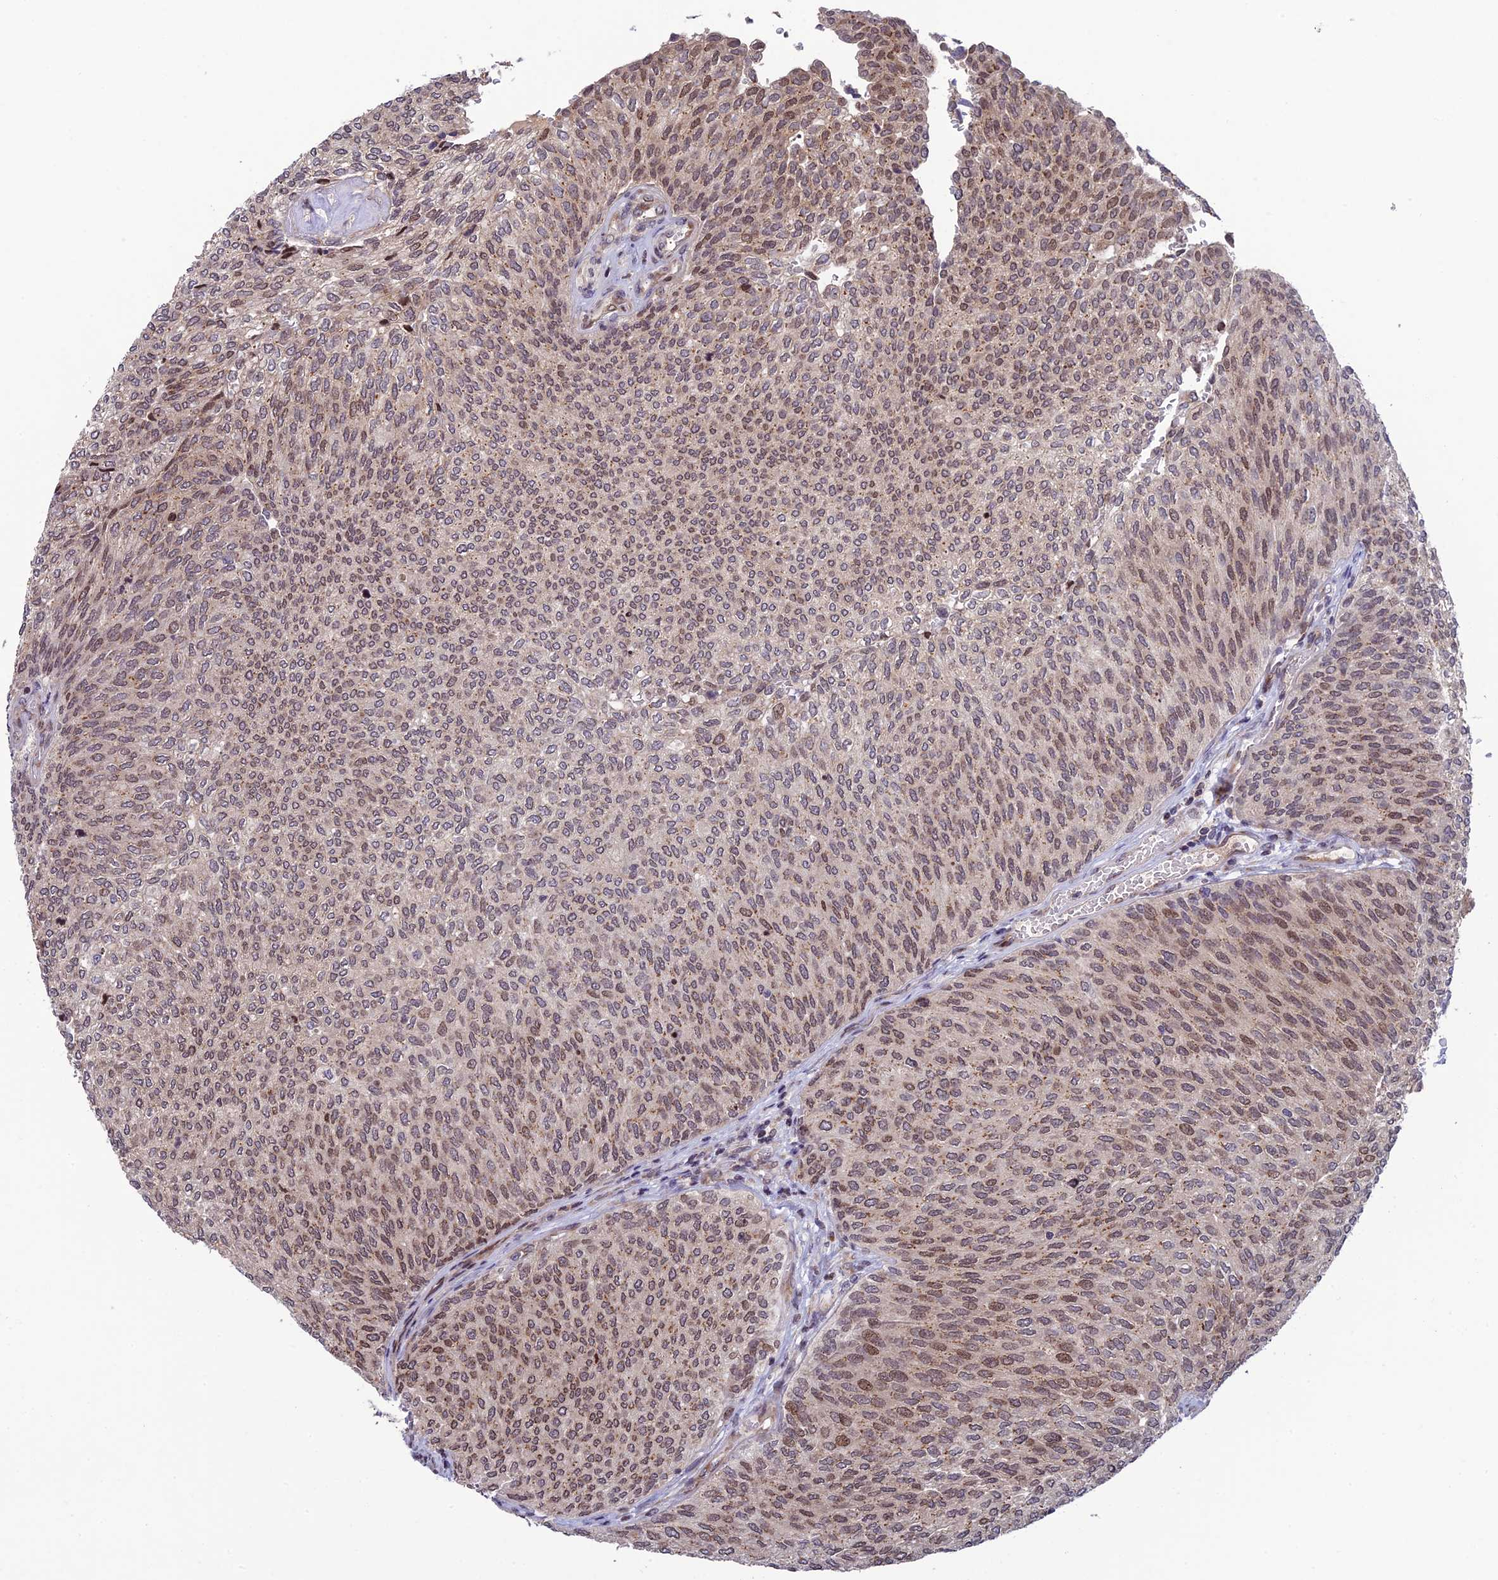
{"staining": {"intensity": "moderate", "quantity": ">75%", "location": "nuclear"}, "tissue": "urothelial cancer", "cell_type": "Tumor cells", "image_type": "cancer", "snomed": [{"axis": "morphology", "description": "Urothelial carcinoma, Low grade"}, {"axis": "topography", "description": "Urinary bladder"}], "caption": "Tumor cells reveal medium levels of moderate nuclear positivity in approximately >75% of cells in human urothelial cancer. (Brightfield microscopy of DAB IHC at high magnification).", "gene": "SMIM7", "patient": {"sex": "female", "age": 79}}